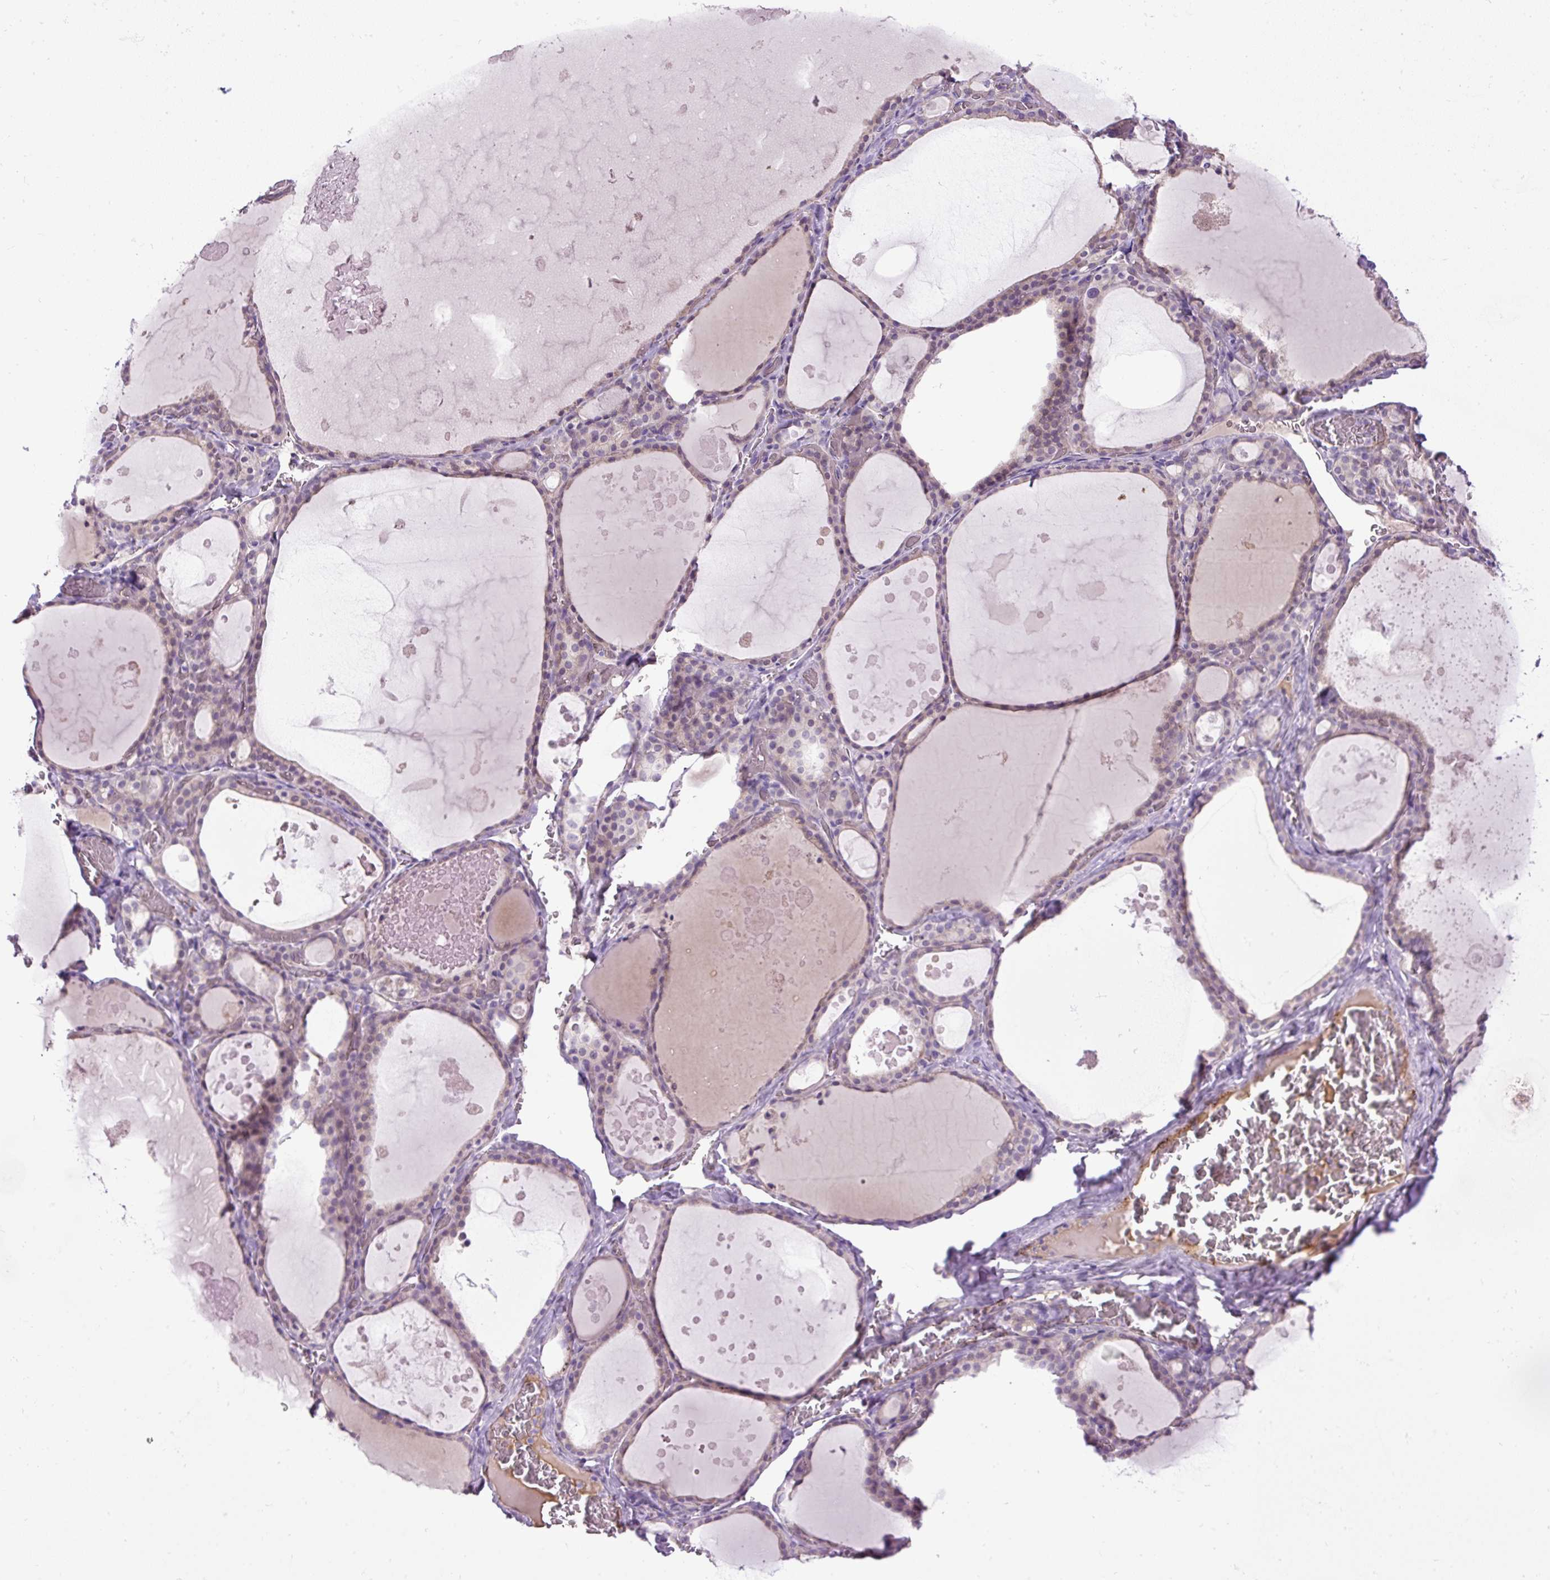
{"staining": {"intensity": "weak", "quantity": "25%-75%", "location": "cytoplasmic/membranous"}, "tissue": "thyroid gland", "cell_type": "Glandular cells", "image_type": "normal", "snomed": [{"axis": "morphology", "description": "Normal tissue, NOS"}, {"axis": "topography", "description": "Thyroid gland"}], "caption": "A micrograph of thyroid gland stained for a protein shows weak cytoplasmic/membranous brown staining in glandular cells. (DAB (3,3'-diaminobenzidine) IHC with brightfield microscopy, high magnification).", "gene": "LEFTY1", "patient": {"sex": "male", "age": 56}}